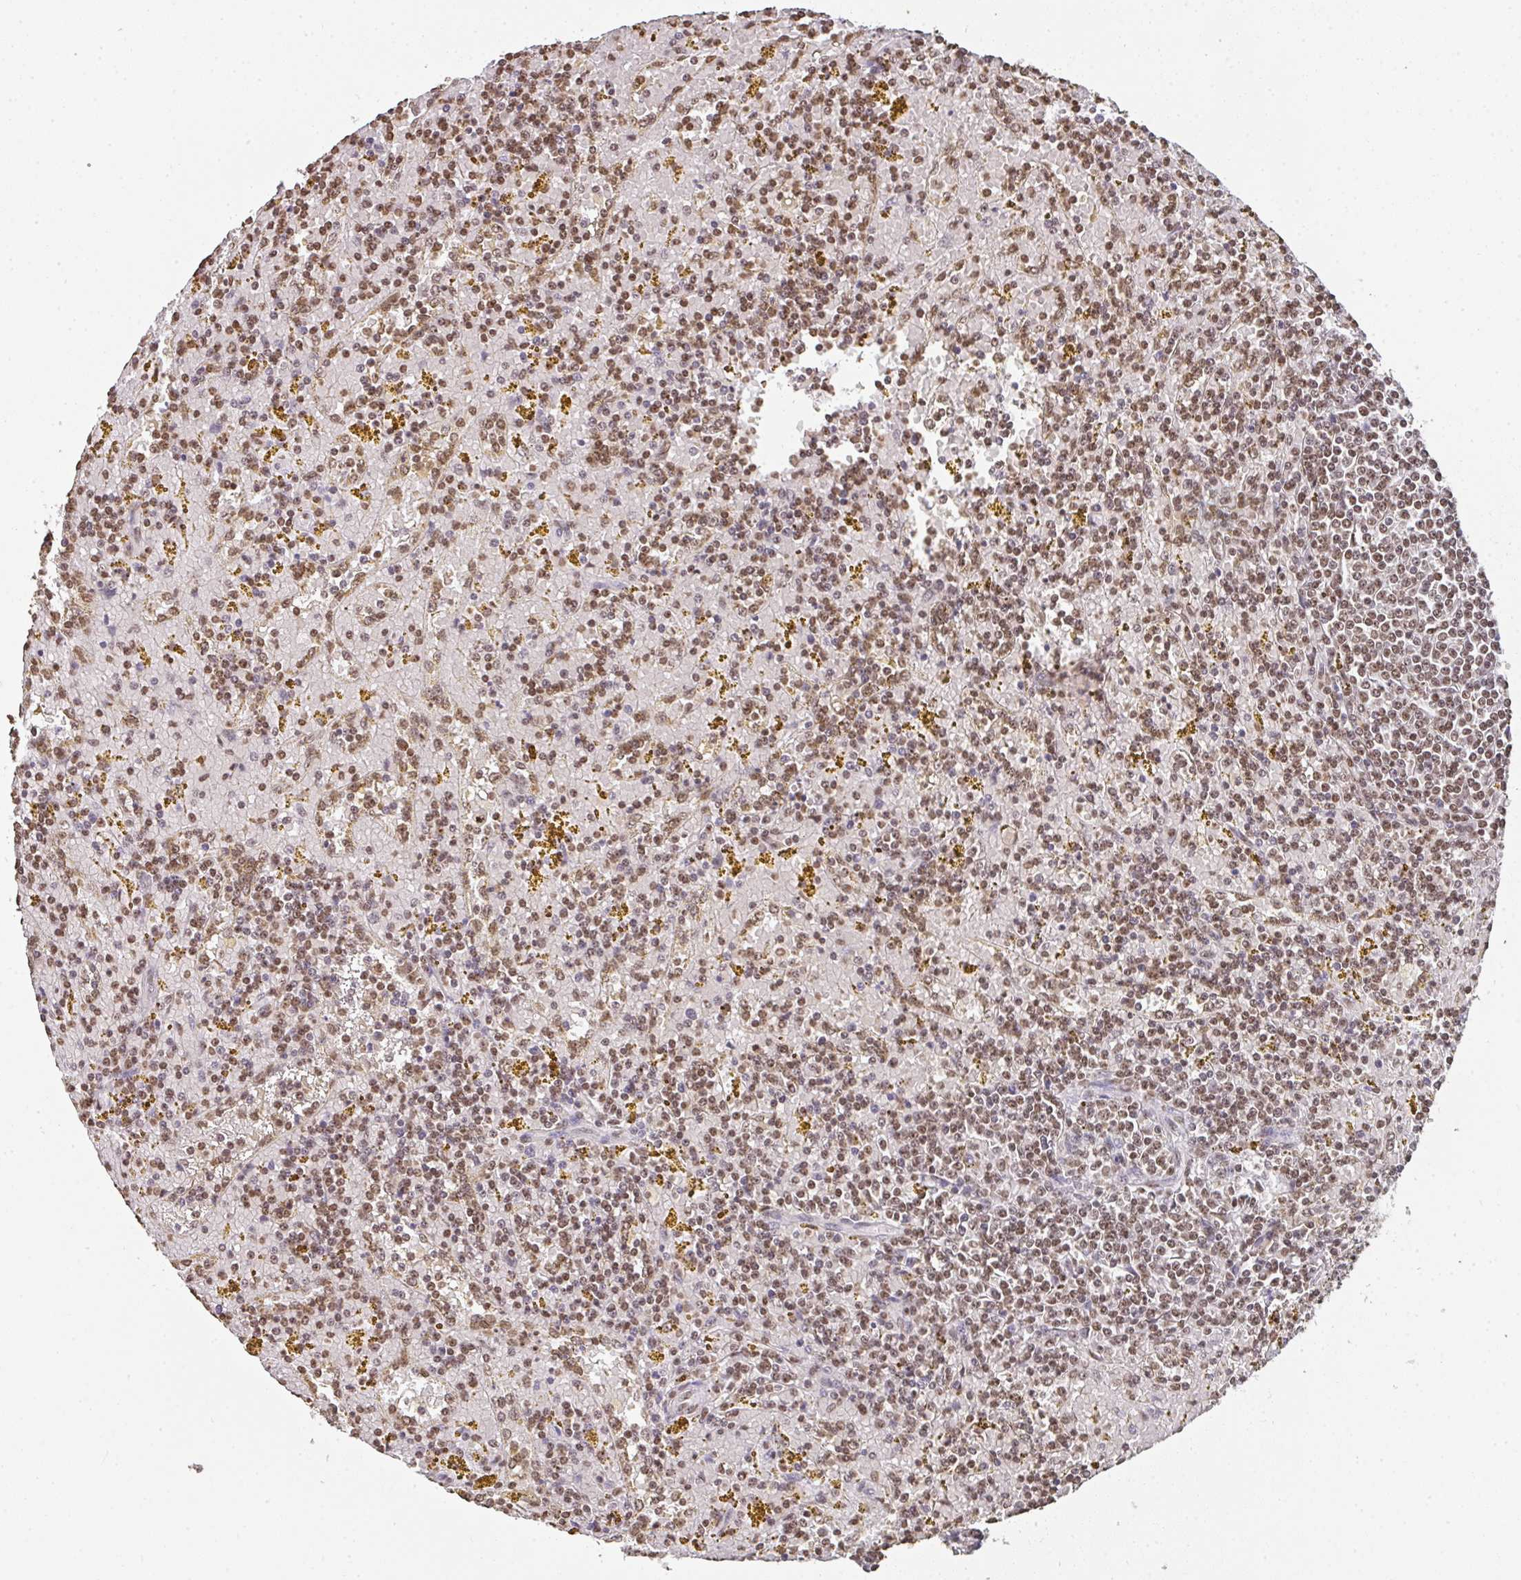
{"staining": {"intensity": "moderate", "quantity": ">75%", "location": "nuclear"}, "tissue": "lymphoma", "cell_type": "Tumor cells", "image_type": "cancer", "snomed": [{"axis": "morphology", "description": "Malignant lymphoma, non-Hodgkin's type, Low grade"}, {"axis": "topography", "description": "Spleen"}, {"axis": "topography", "description": "Lymph node"}], "caption": "An immunohistochemistry histopathology image of tumor tissue is shown. Protein staining in brown shows moderate nuclear positivity in lymphoma within tumor cells.", "gene": "DKC1", "patient": {"sex": "female", "age": 66}}